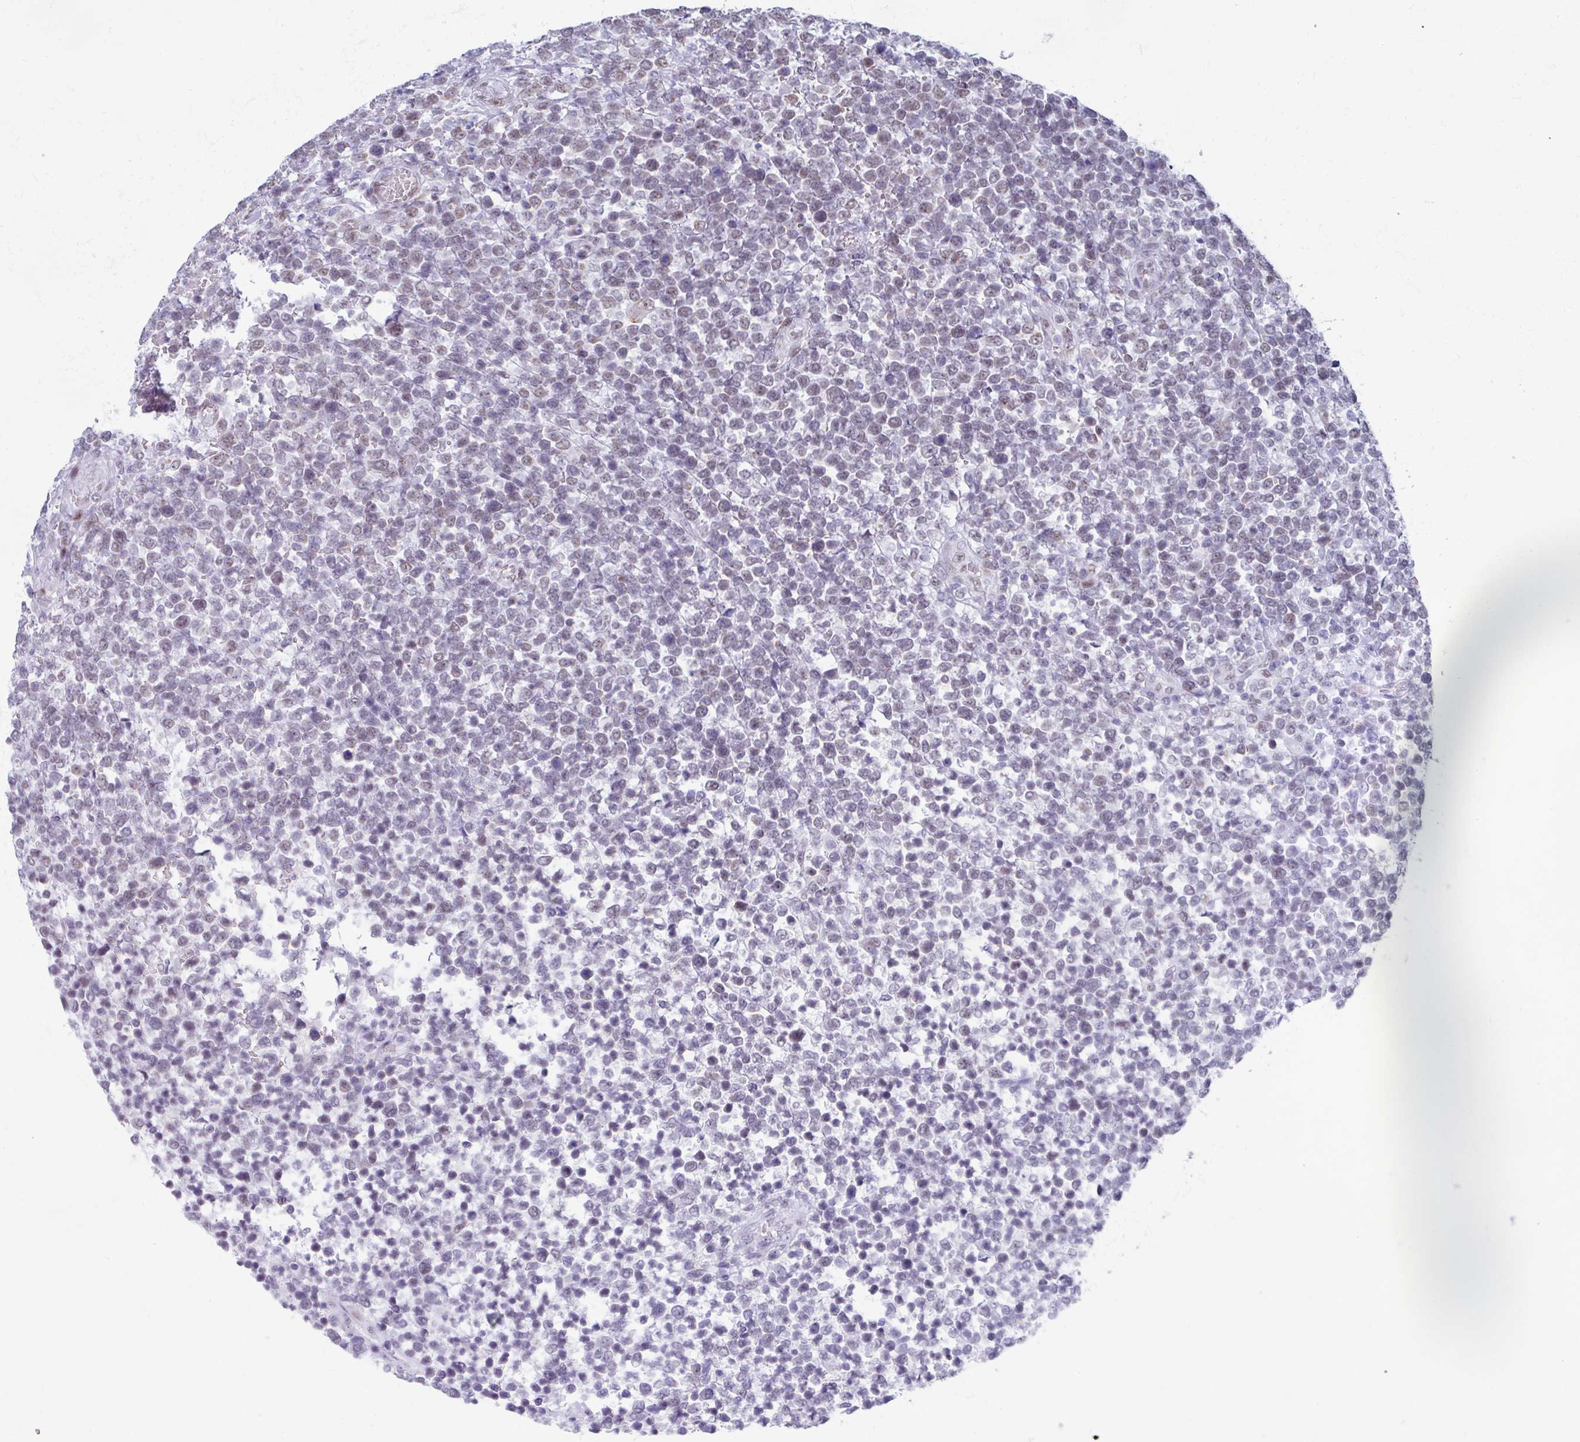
{"staining": {"intensity": "negative", "quantity": "none", "location": "none"}, "tissue": "lymphoma", "cell_type": "Tumor cells", "image_type": "cancer", "snomed": [{"axis": "morphology", "description": "Malignant lymphoma, non-Hodgkin's type, High grade"}, {"axis": "topography", "description": "Soft tissue"}], "caption": "This is an immunohistochemistry photomicrograph of human malignant lymphoma, non-Hodgkin's type (high-grade). There is no expression in tumor cells.", "gene": "PUF60", "patient": {"sex": "female", "age": 56}}